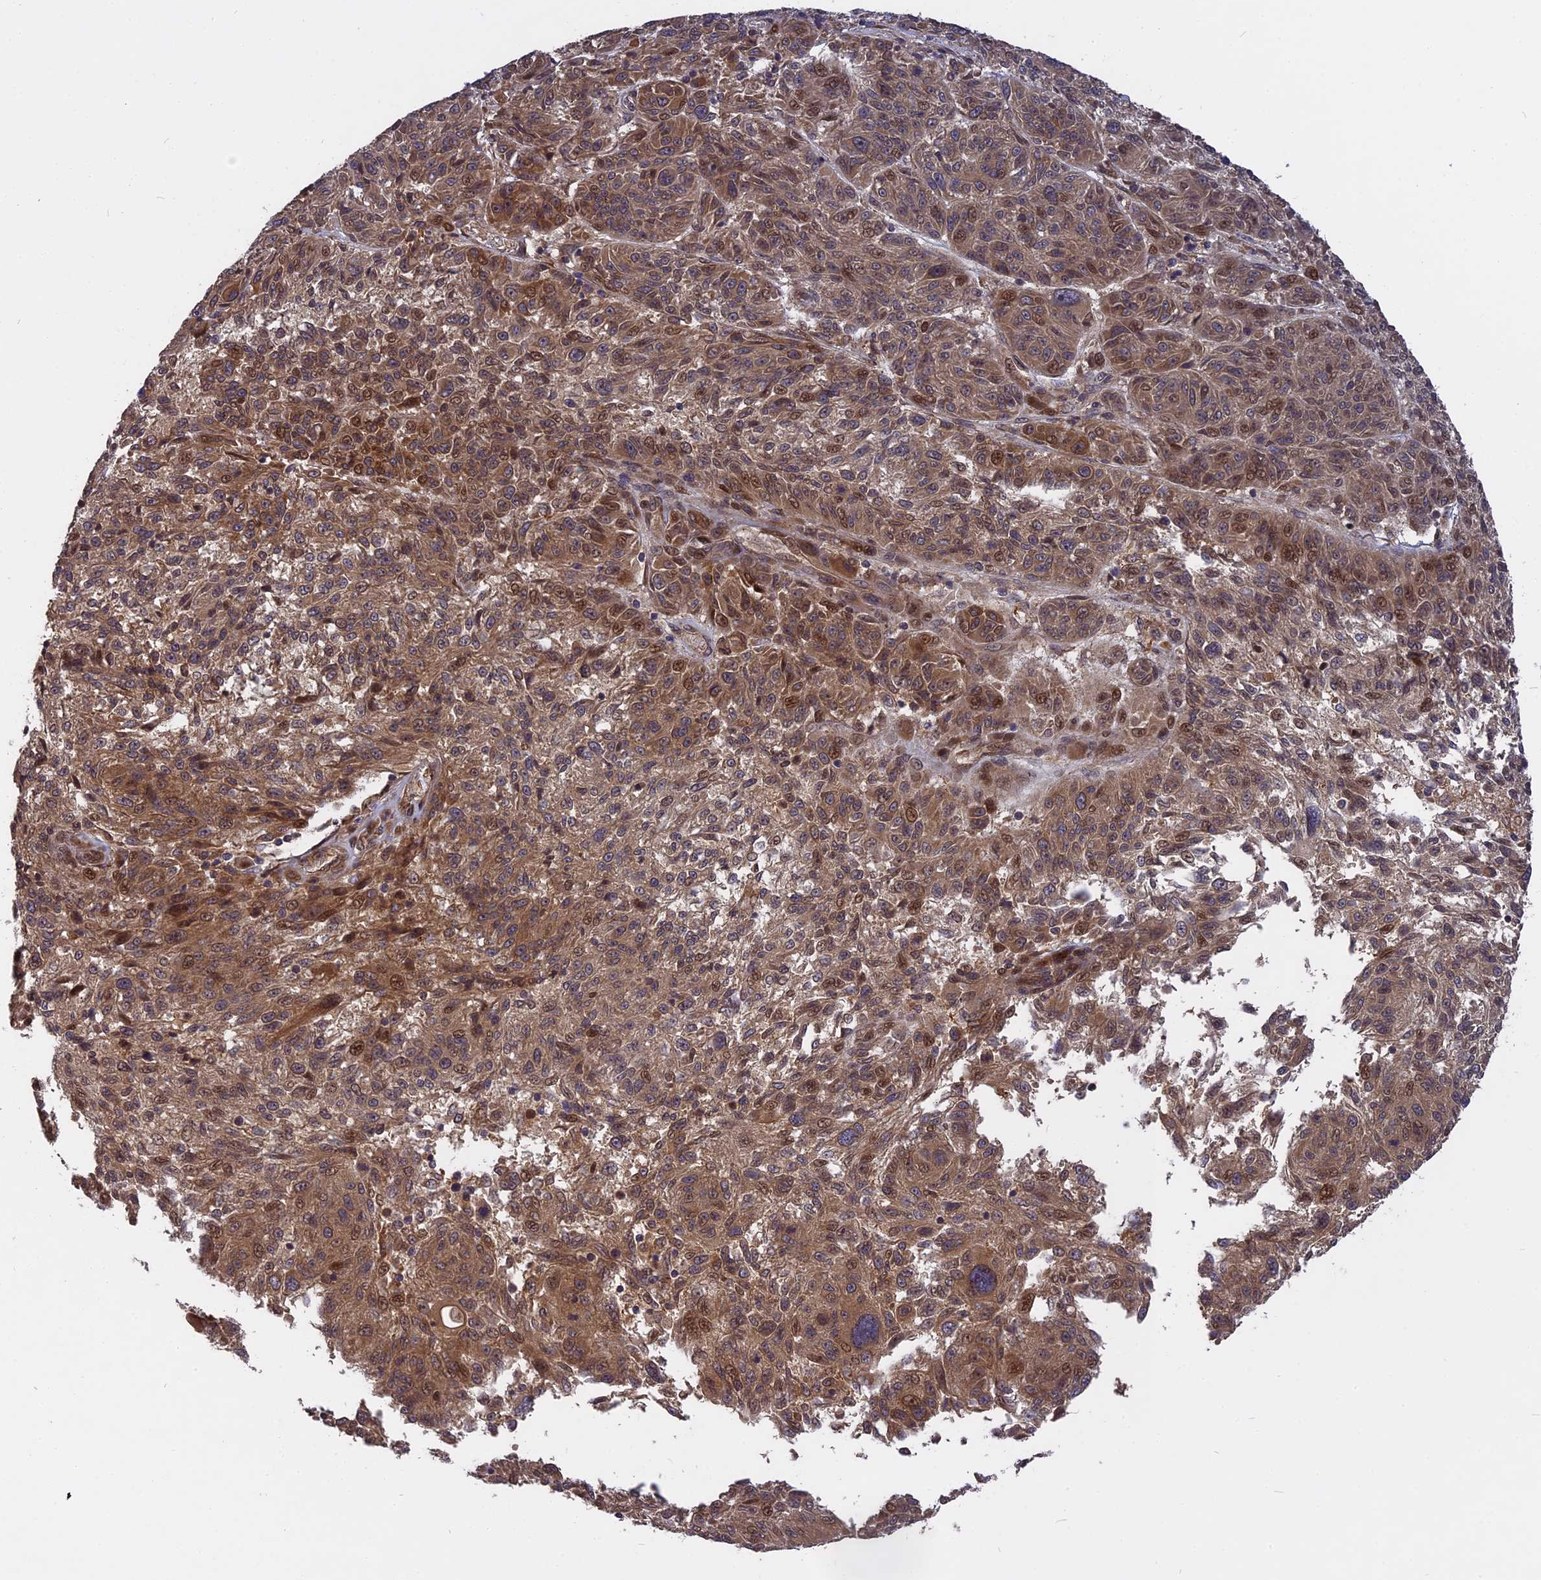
{"staining": {"intensity": "moderate", "quantity": ">75%", "location": "cytoplasmic/membranous,nuclear"}, "tissue": "melanoma", "cell_type": "Tumor cells", "image_type": "cancer", "snomed": [{"axis": "morphology", "description": "Malignant melanoma, NOS"}, {"axis": "topography", "description": "Skin"}], "caption": "Tumor cells reveal medium levels of moderate cytoplasmic/membranous and nuclear staining in approximately >75% of cells in melanoma. (DAB (3,3'-diaminobenzidine) IHC with brightfield microscopy, high magnification).", "gene": "TMUB2", "patient": {"sex": "male", "age": 53}}